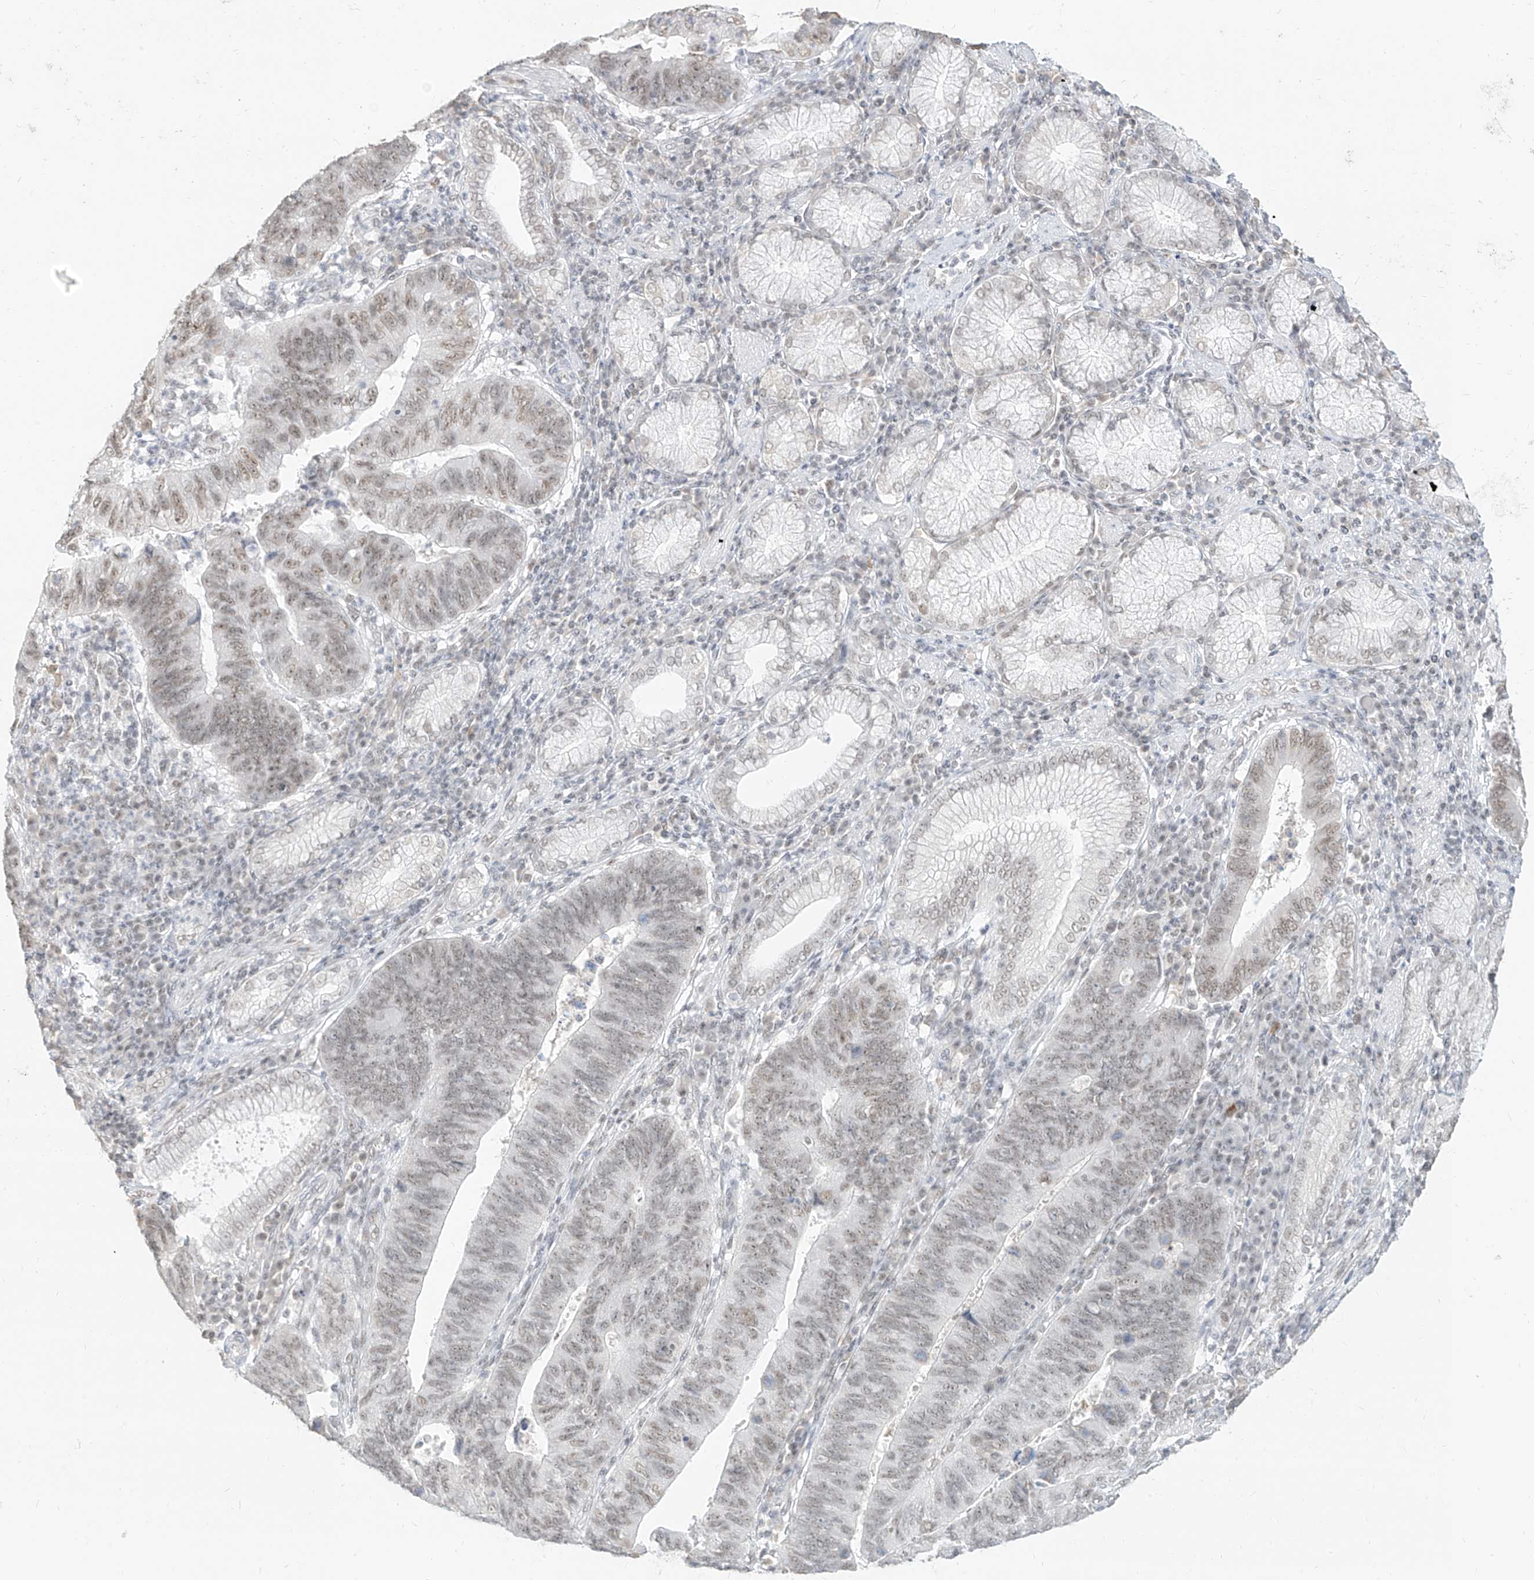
{"staining": {"intensity": "weak", "quantity": "25%-75%", "location": "nuclear"}, "tissue": "stomach cancer", "cell_type": "Tumor cells", "image_type": "cancer", "snomed": [{"axis": "morphology", "description": "Adenocarcinoma, NOS"}, {"axis": "topography", "description": "Stomach"}], "caption": "Immunohistochemistry (IHC) histopathology image of neoplastic tissue: stomach cancer stained using immunohistochemistry (IHC) shows low levels of weak protein expression localized specifically in the nuclear of tumor cells, appearing as a nuclear brown color.", "gene": "SUPT5H", "patient": {"sex": "male", "age": 59}}